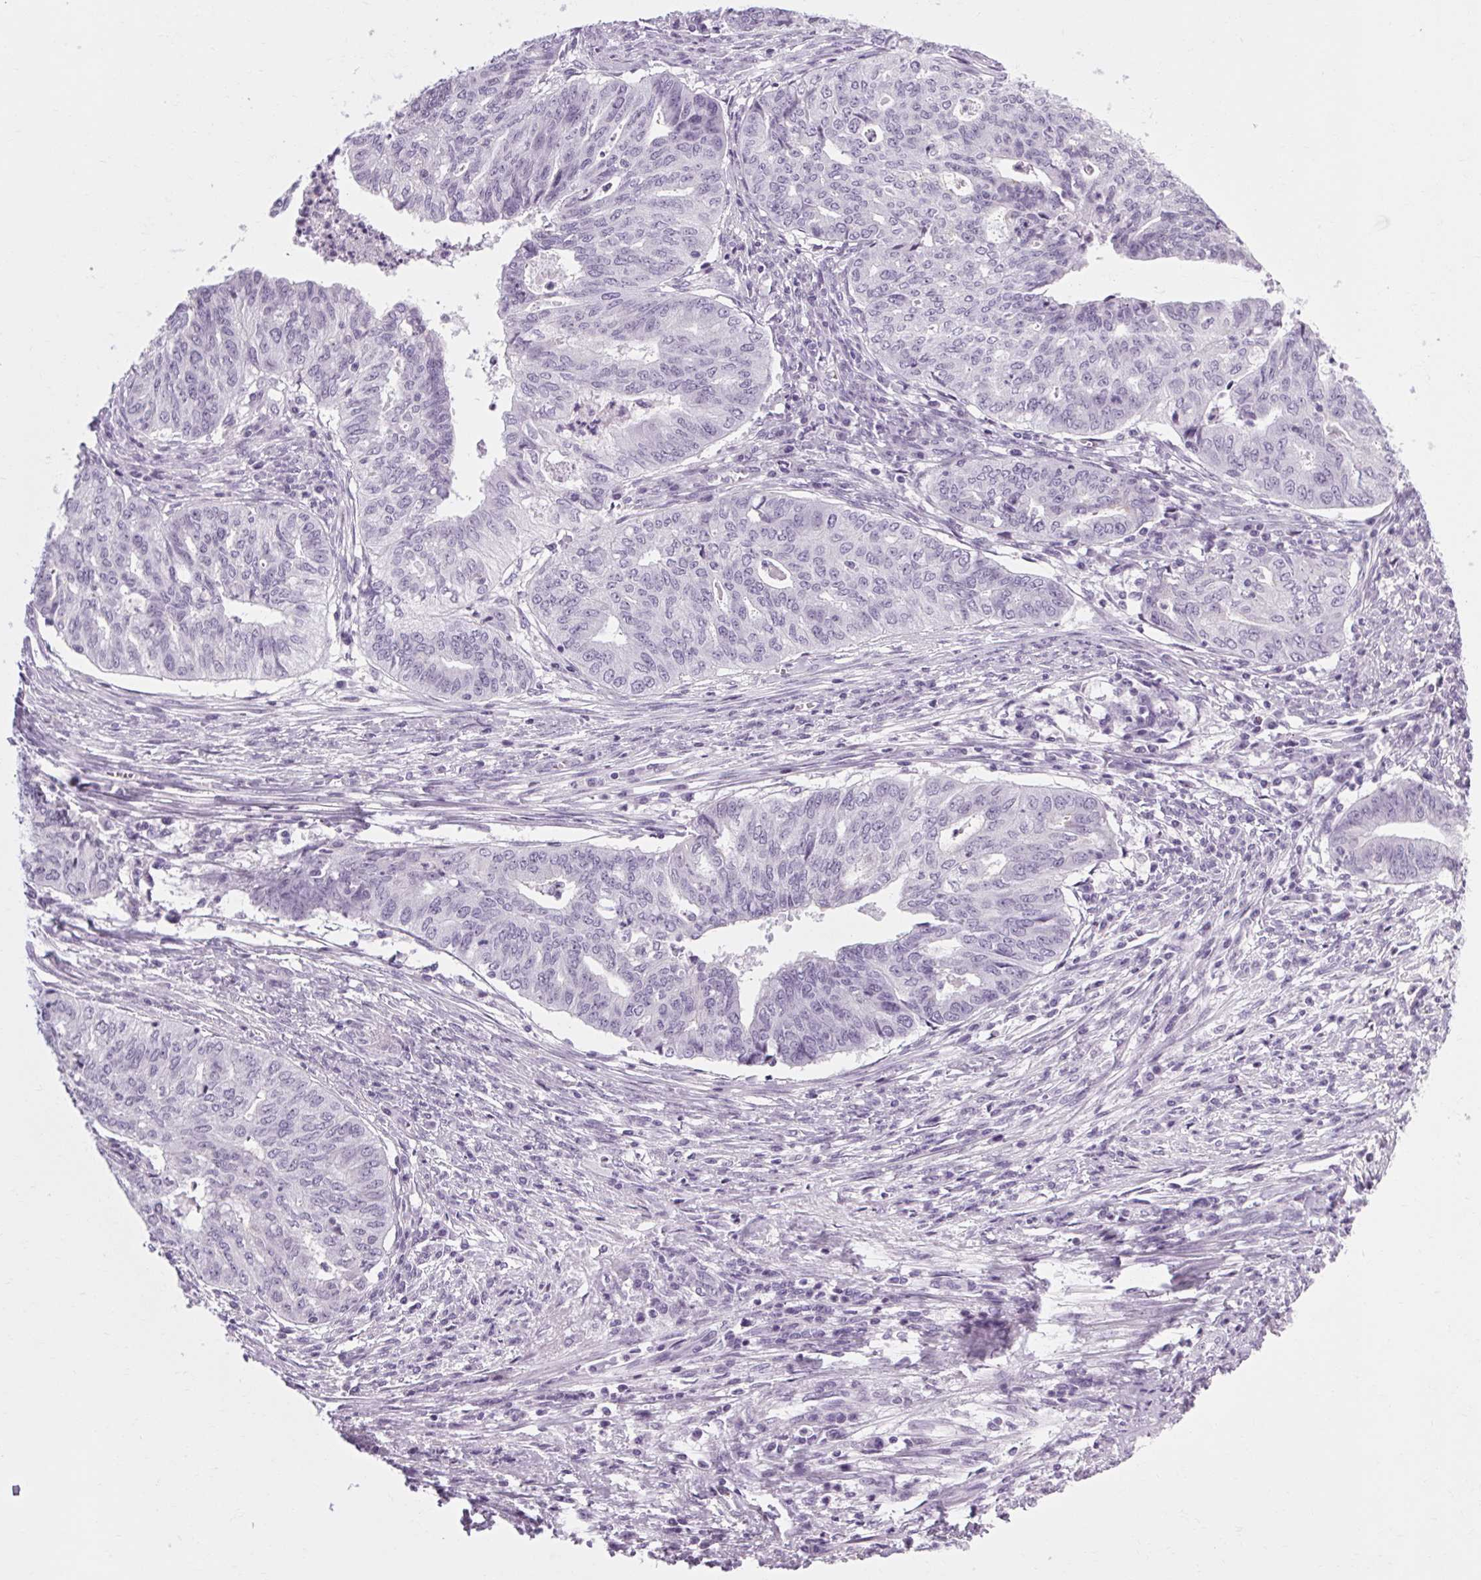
{"staining": {"intensity": "negative", "quantity": "none", "location": "none"}, "tissue": "endometrial cancer", "cell_type": "Tumor cells", "image_type": "cancer", "snomed": [{"axis": "morphology", "description": "Adenocarcinoma, NOS"}, {"axis": "topography", "description": "Endometrium"}], "caption": "This is a photomicrograph of IHC staining of endometrial cancer, which shows no positivity in tumor cells. The staining is performed using DAB (3,3'-diaminobenzidine) brown chromogen with nuclei counter-stained in using hematoxylin.", "gene": "POMC", "patient": {"sex": "female", "age": 79}}